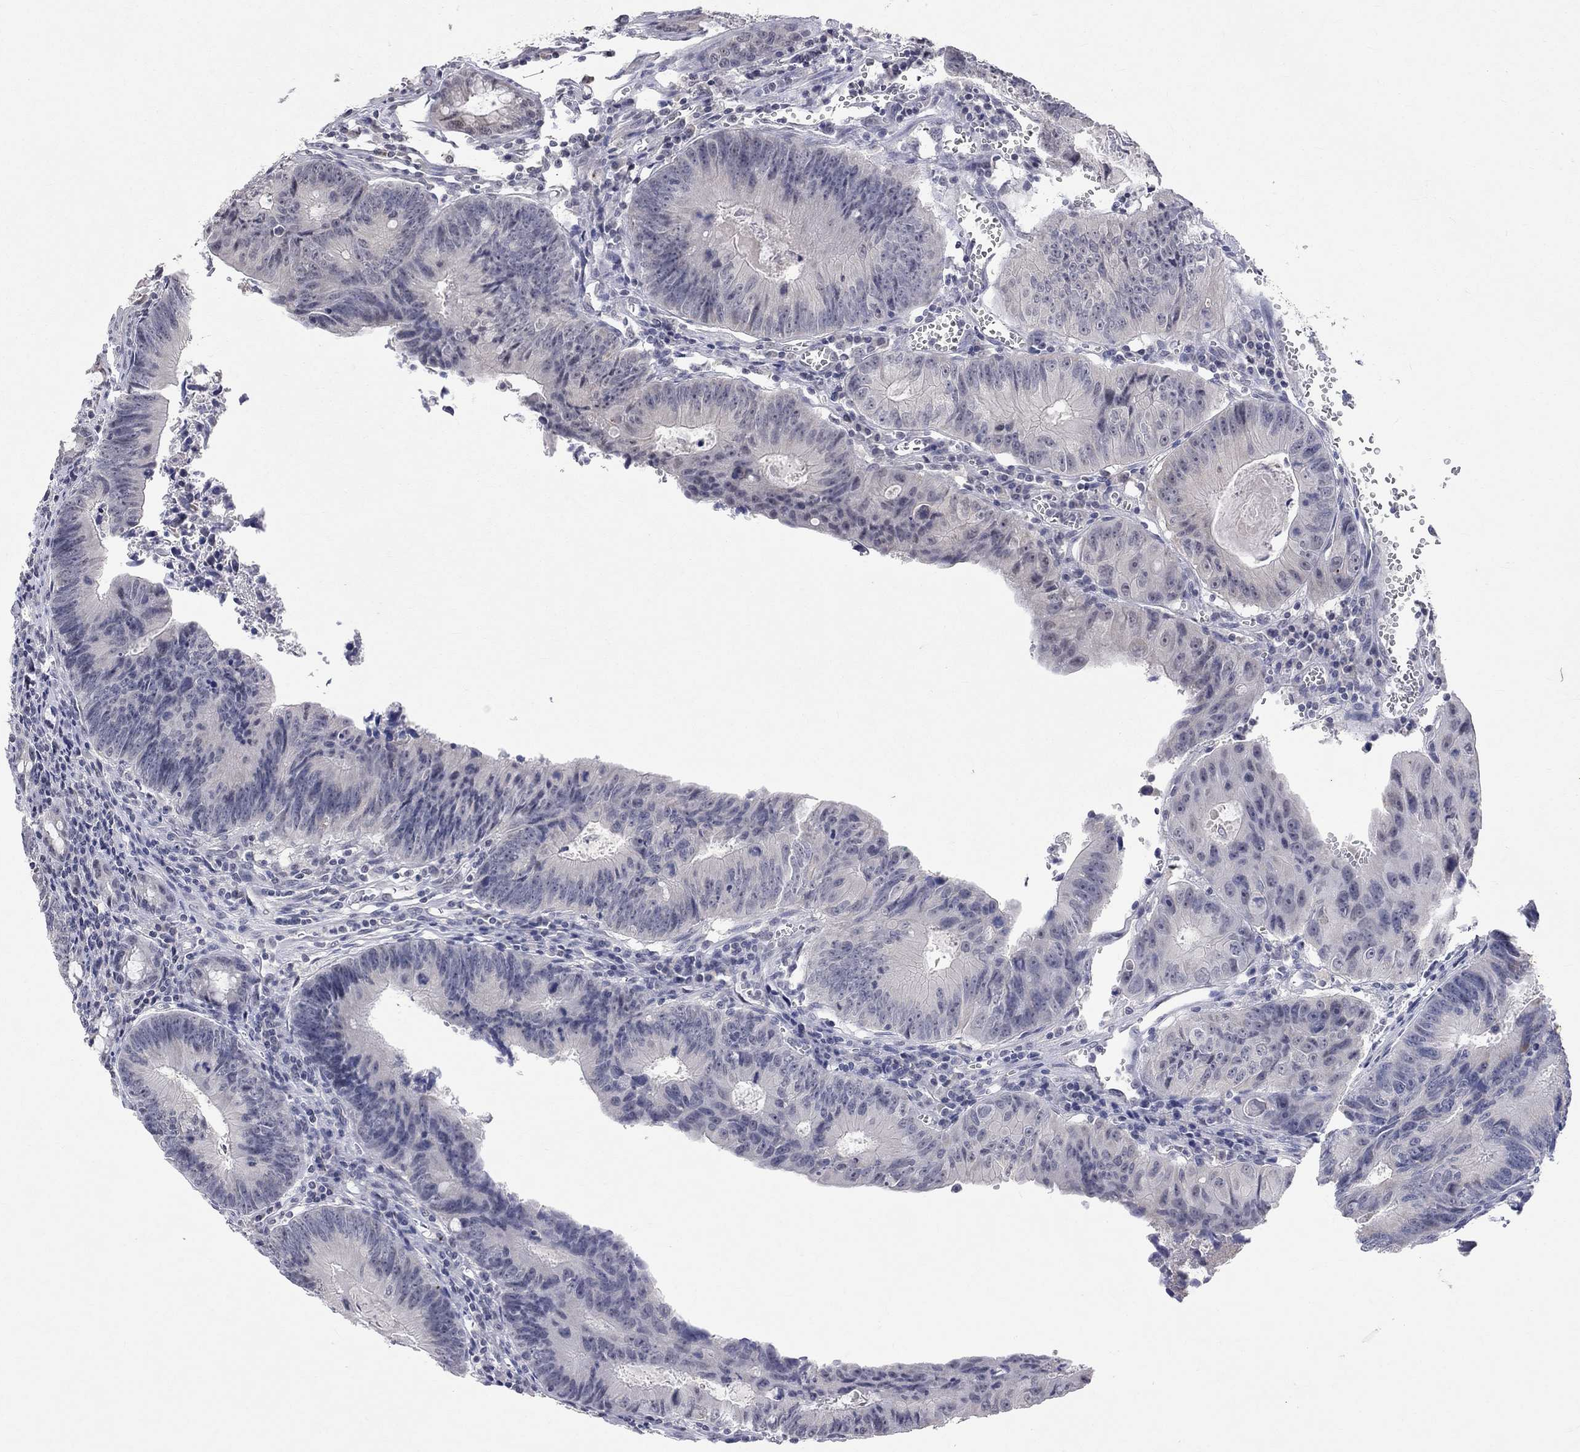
{"staining": {"intensity": "negative", "quantity": "none", "location": "none"}, "tissue": "colorectal cancer", "cell_type": "Tumor cells", "image_type": "cancer", "snomed": [{"axis": "morphology", "description": "Adenocarcinoma, NOS"}, {"axis": "topography", "description": "Colon"}], "caption": "High power microscopy photomicrograph of an immunohistochemistry image of adenocarcinoma (colorectal), revealing no significant staining in tumor cells.", "gene": "TMEM143", "patient": {"sex": "female", "age": 87}}